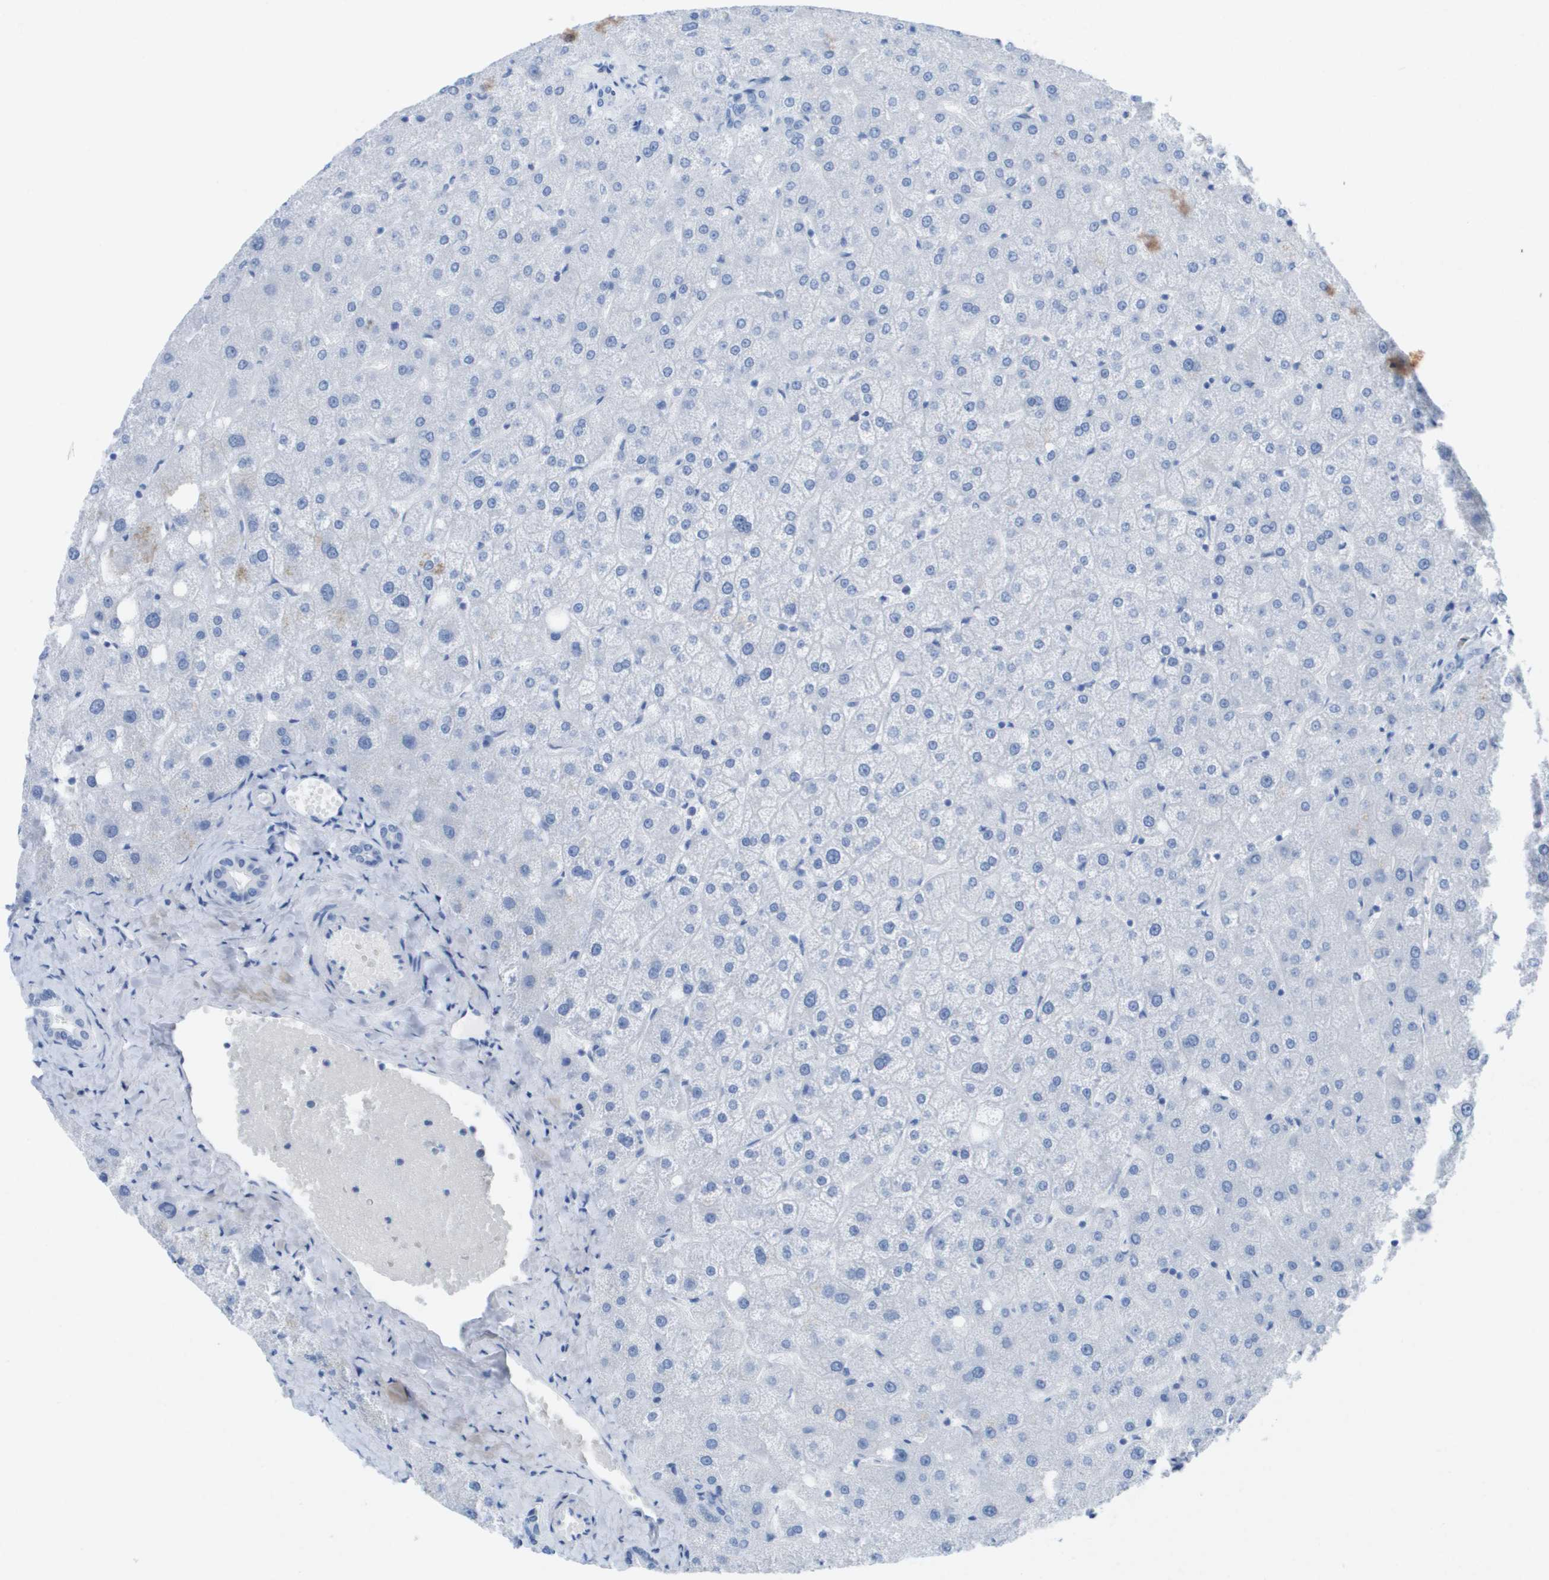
{"staining": {"intensity": "negative", "quantity": "none", "location": "none"}, "tissue": "liver", "cell_type": "Cholangiocytes", "image_type": "normal", "snomed": [{"axis": "morphology", "description": "Normal tissue, NOS"}, {"axis": "topography", "description": "Liver"}], "caption": "This is an immunohistochemistry photomicrograph of normal liver. There is no expression in cholangiocytes.", "gene": "KCNA3", "patient": {"sex": "male", "age": 73}}